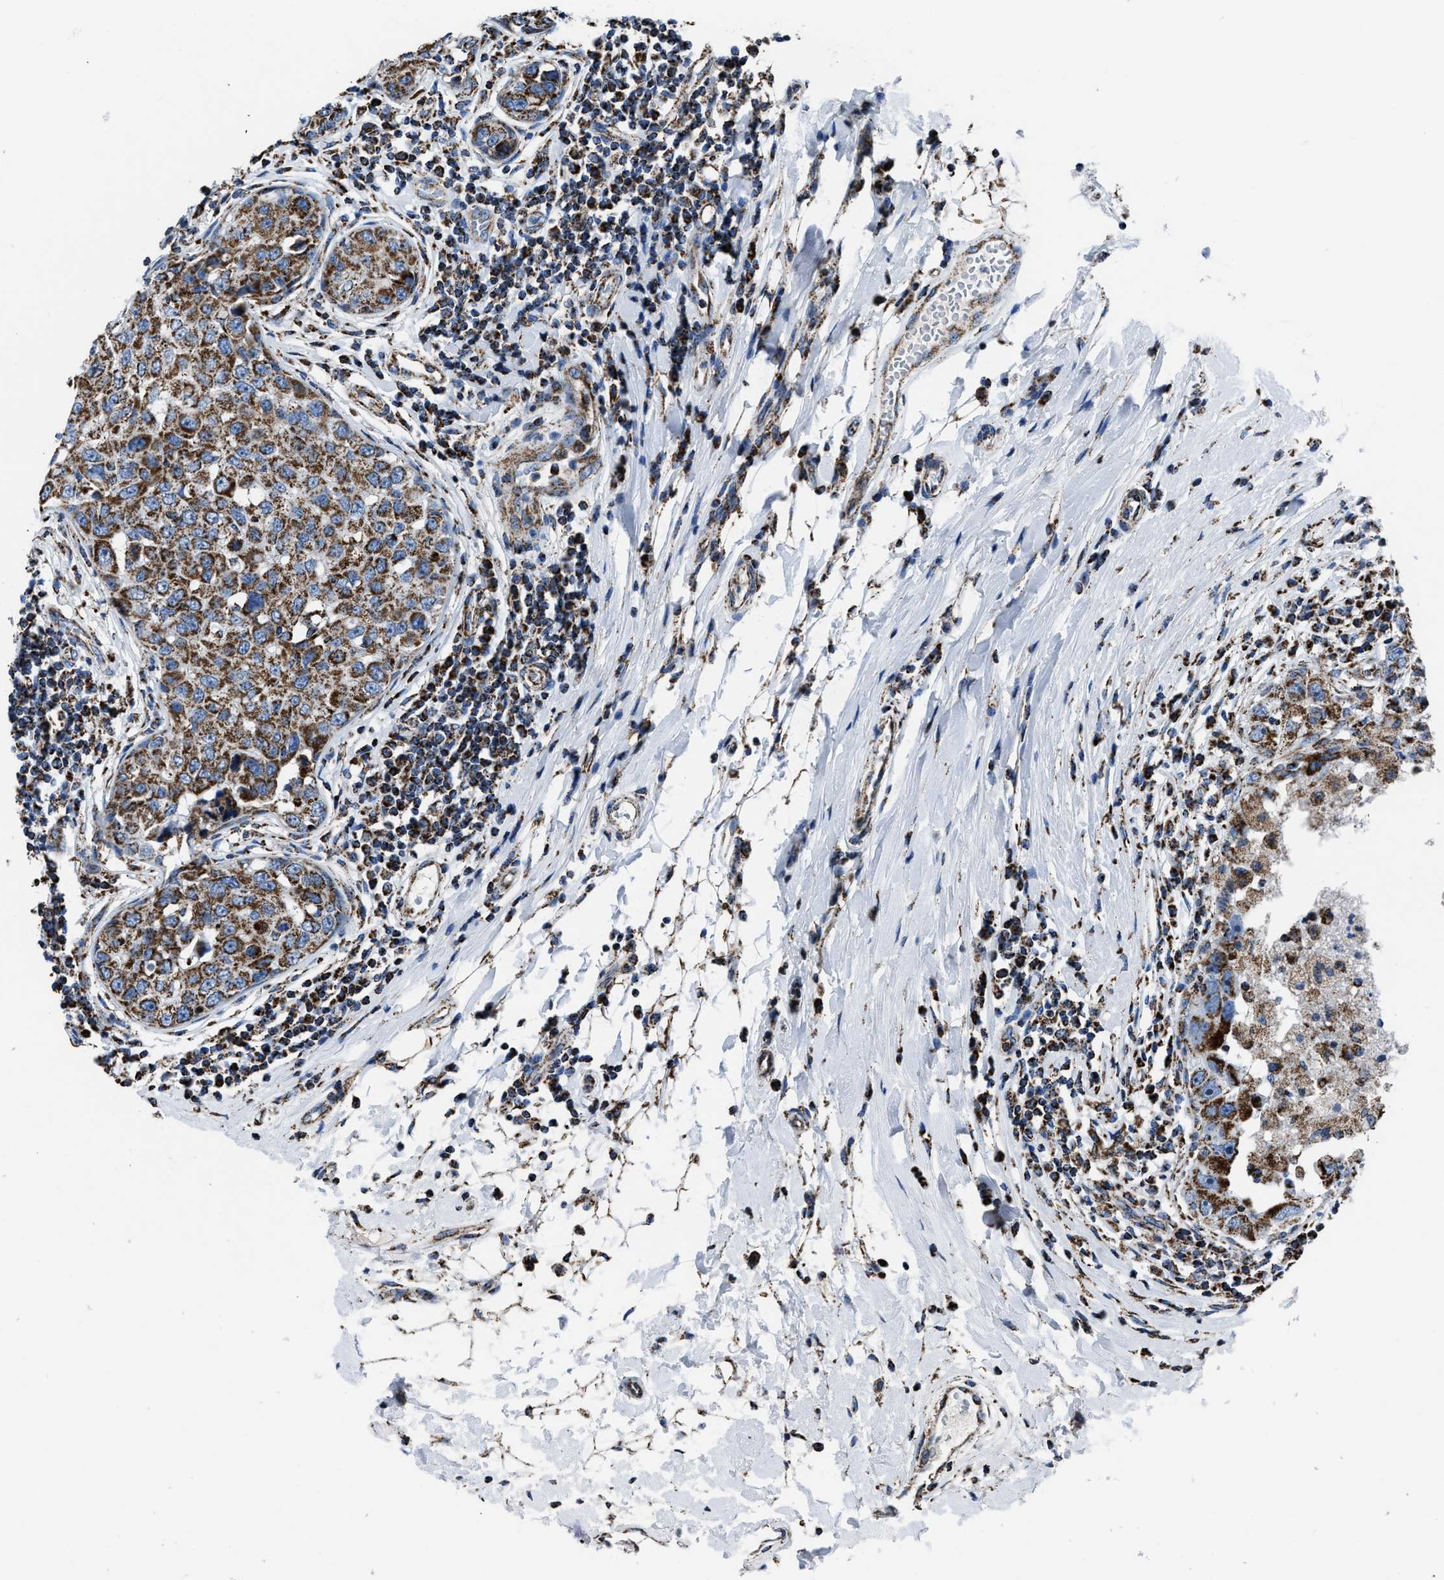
{"staining": {"intensity": "moderate", "quantity": ">75%", "location": "cytoplasmic/membranous"}, "tissue": "breast cancer", "cell_type": "Tumor cells", "image_type": "cancer", "snomed": [{"axis": "morphology", "description": "Duct carcinoma"}, {"axis": "topography", "description": "Breast"}], "caption": "Breast cancer was stained to show a protein in brown. There is medium levels of moderate cytoplasmic/membranous staining in about >75% of tumor cells.", "gene": "NSD3", "patient": {"sex": "female", "age": 27}}